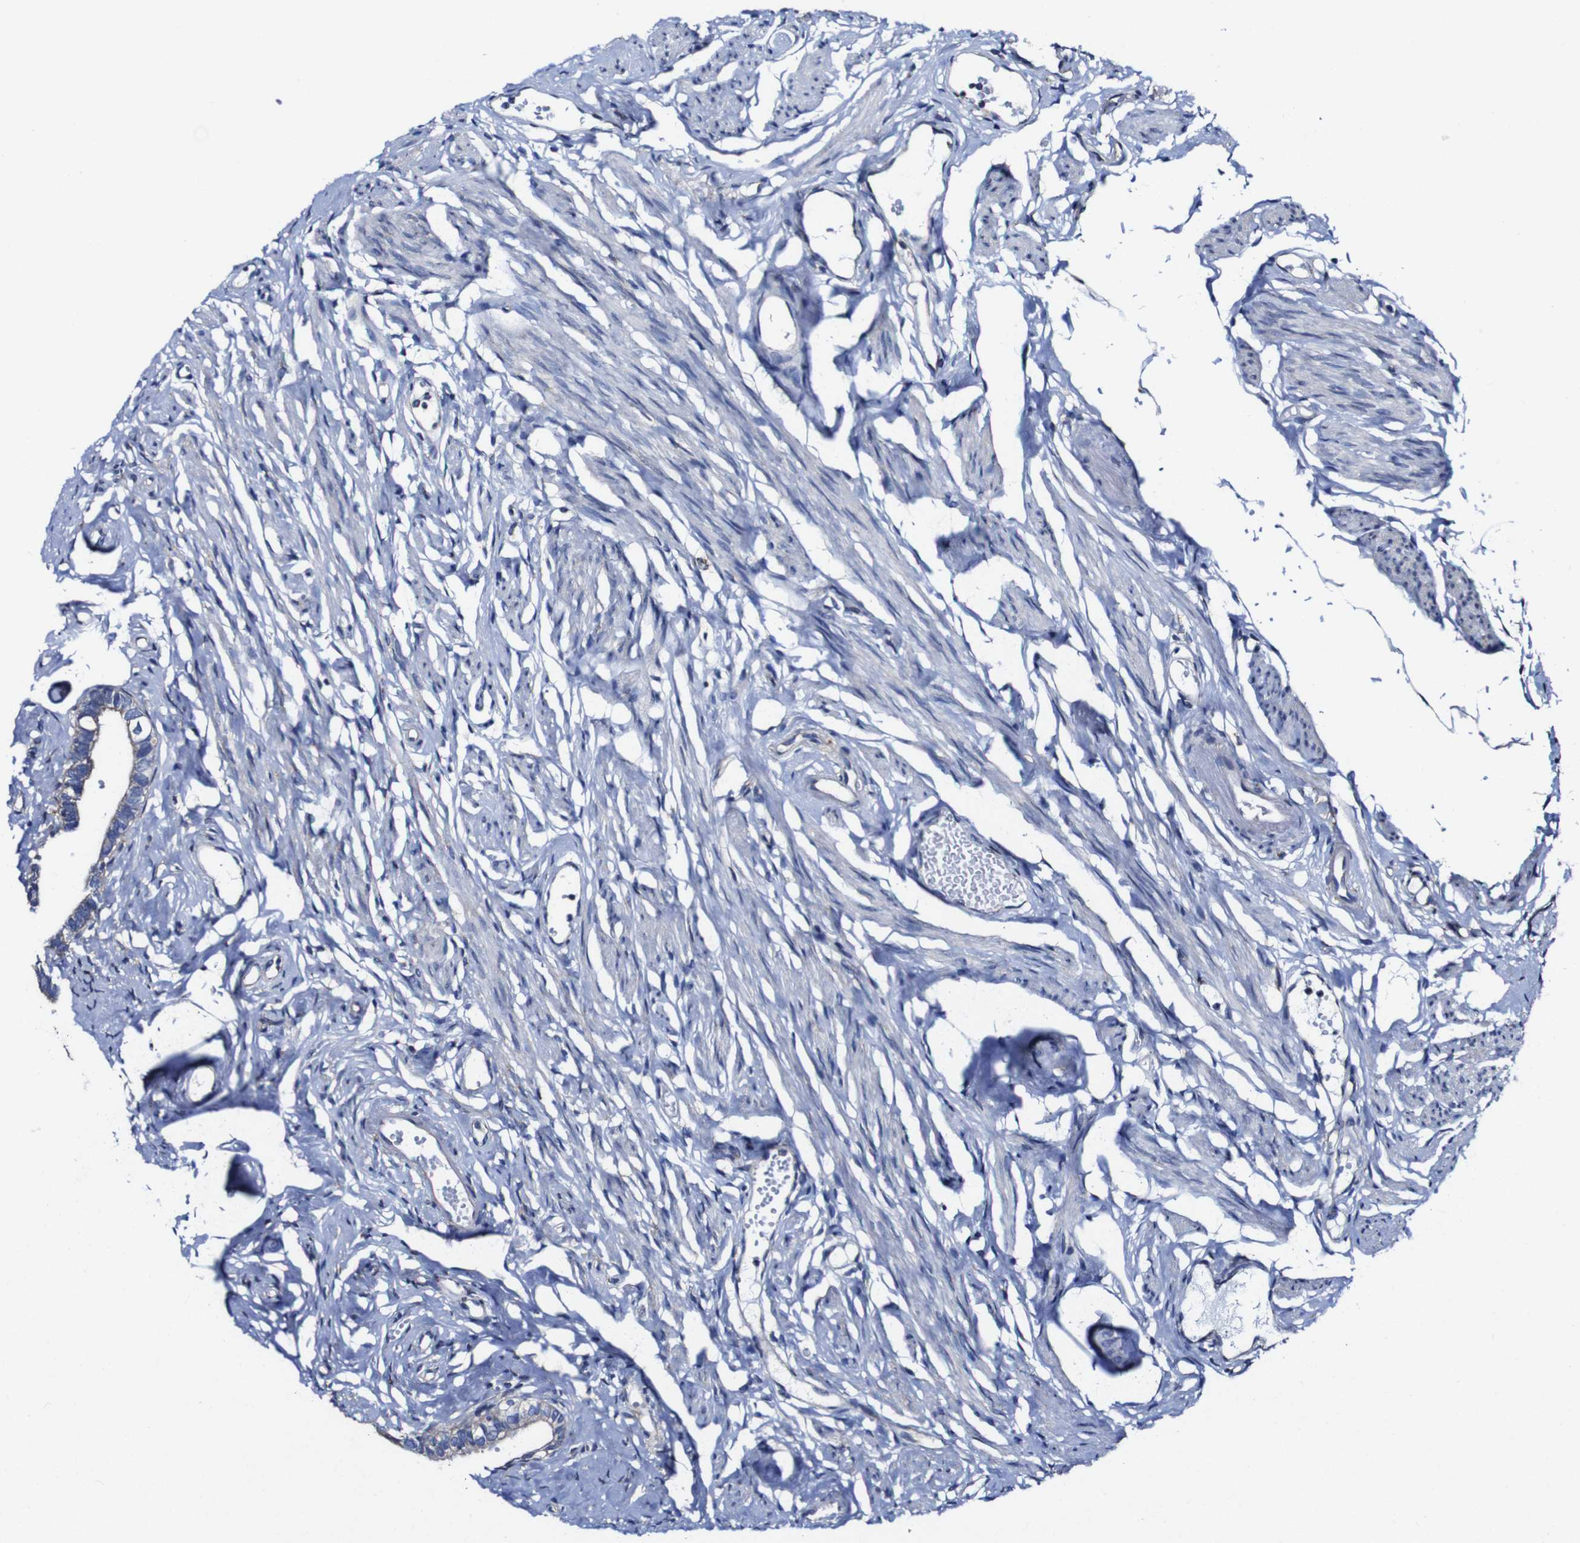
{"staining": {"intensity": "moderate", "quantity": "25%-75%", "location": "cytoplasmic/membranous"}, "tissue": "fallopian tube", "cell_type": "Glandular cells", "image_type": "normal", "snomed": [{"axis": "morphology", "description": "Normal tissue, NOS"}, {"axis": "topography", "description": "Fallopian tube"}], "caption": "The histopathology image shows immunohistochemical staining of benign fallopian tube. There is moderate cytoplasmic/membranous expression is seen in about 25%-75% of glandular cells.", "gene": "CSF1R", "patient": {"sex": "female", "age": 71}}